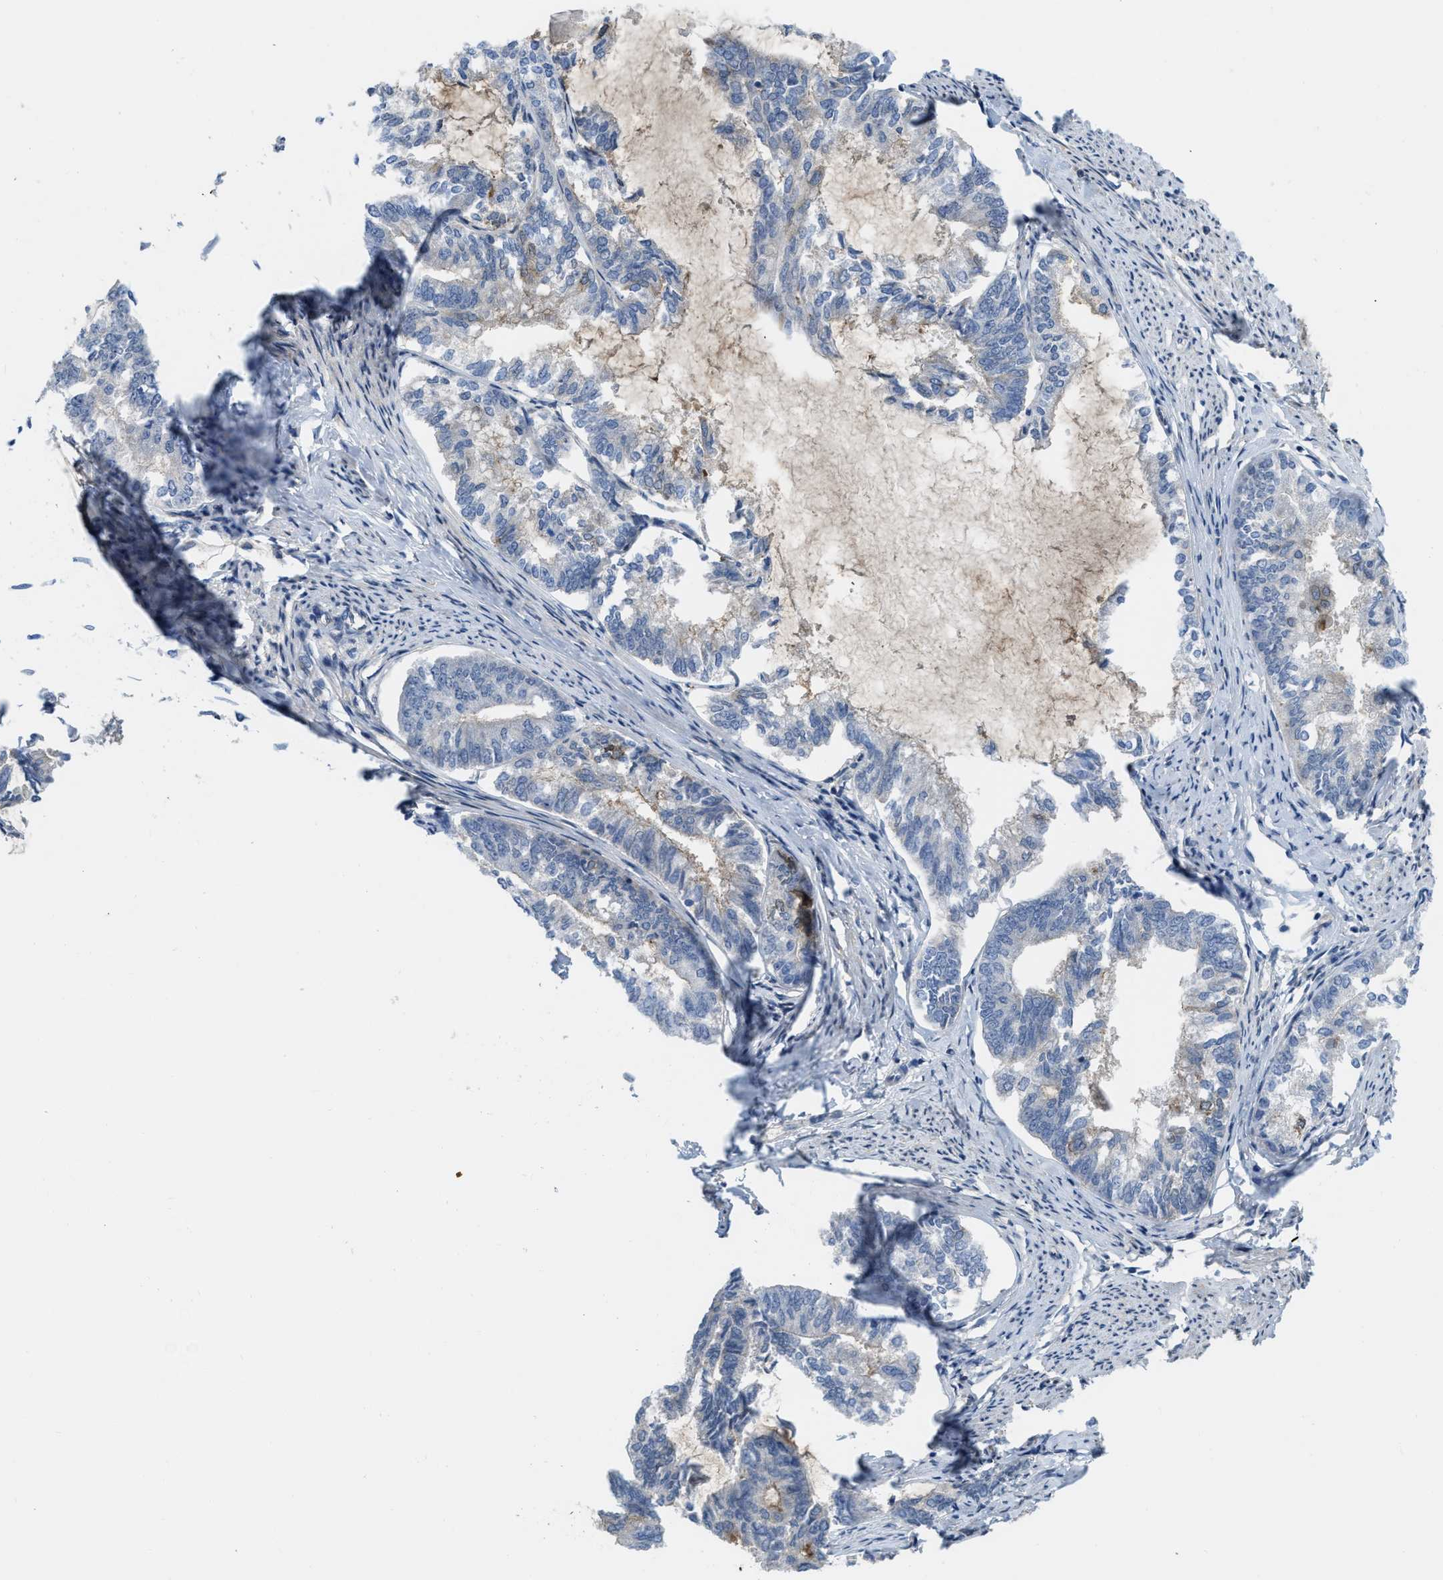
{"staining": {"intensity": "negative", "quantity": "none", "location": "none"}, "tissue": "endometrial cancer", "cell_type": "Tumor cells", "image_type": "cancer", "snomed": [{"axis": "morphology", "description": "Adenocarcinoma, NOS"}, {"axis": "topography", "description": "Endometrium"}], "caption": "Tumor cells show no significant protein expression in endometrial adenocarcinoma.", "gene": "MYO18A", "patient": {"sex": "female", "age": 86}}